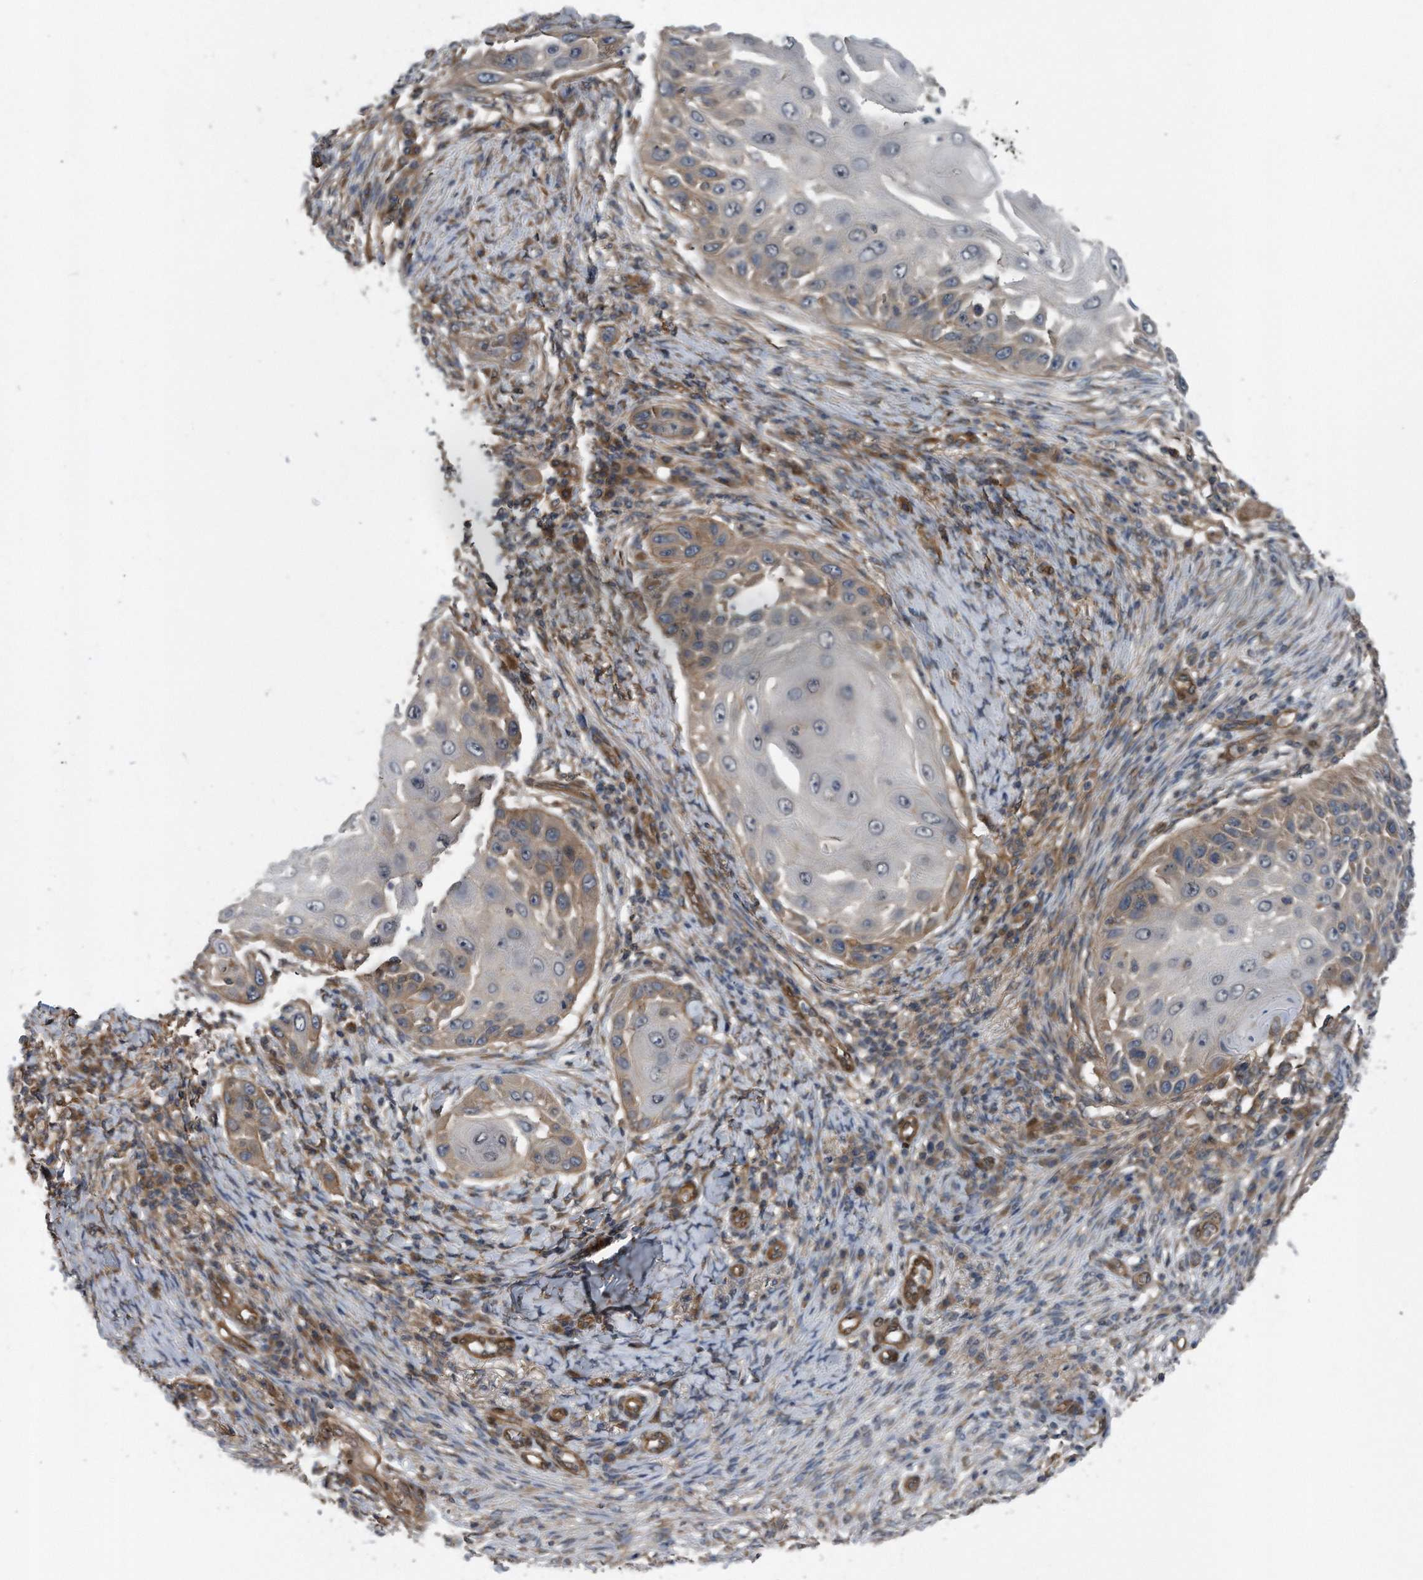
{"staining": {"intensity": "weak", "quantity": "25%-75%", "location": "cytoplasmic/membranous"}, "tissue": "skin cancer", "cell_type": "Tumor cells", "image_type": "cancer", "snomed": [{"axis": "morphology", "description": "Squamous cell carcinoma, NOS"}, {"axis": "topography", "description": "Skin"}], "caption": "A micrograph of human skin cancer stained for a protein demonstrates weak cytoplasmic/membranous brown staining in tumor cells.", "gene": "ZNF79", "patient": {"sex": "female", "age": 44}}